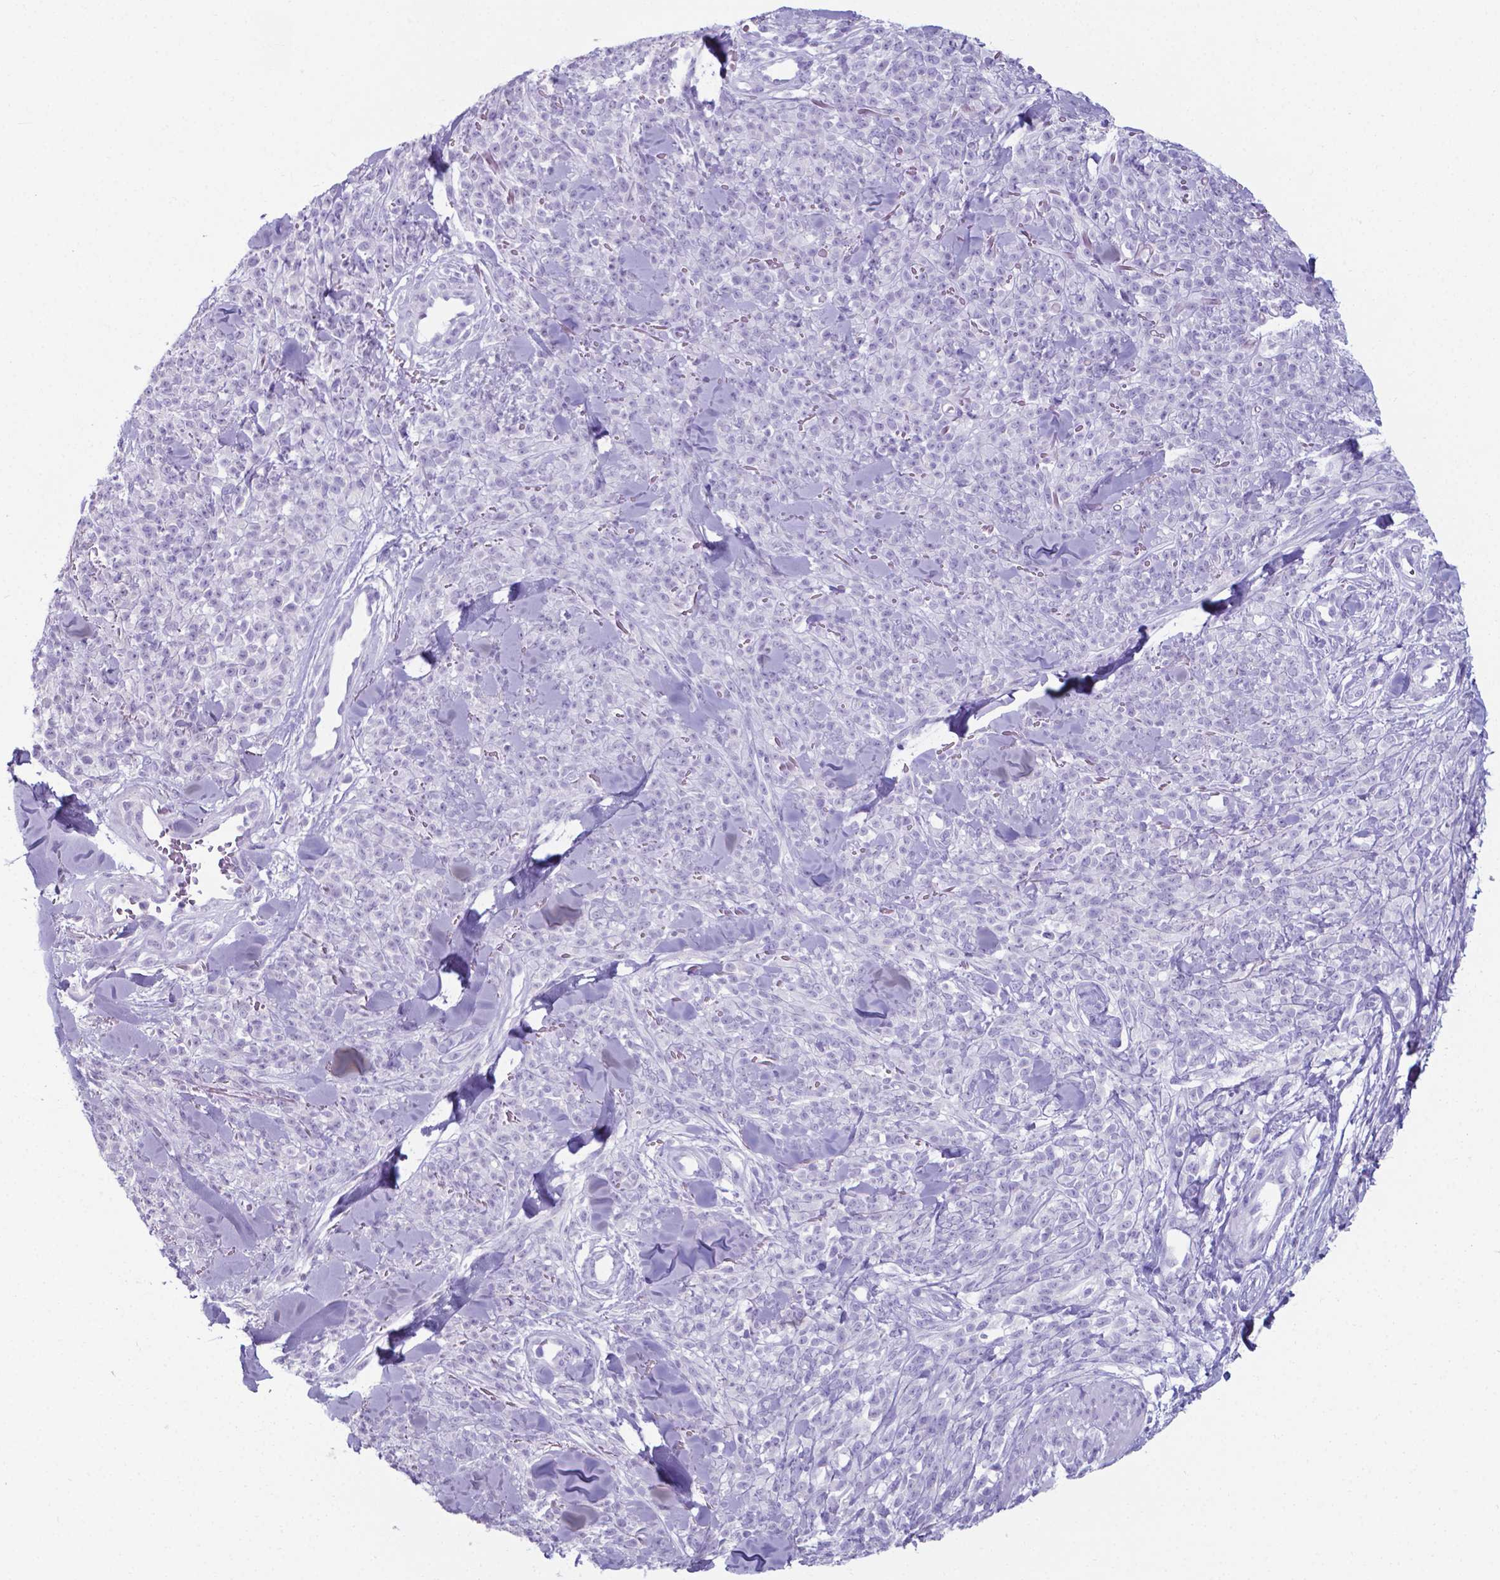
{"staining": {"intensity": "negative", "quantity": "none", "location": "none"}, "tissue": "melanoma", "cell_type": "Tumor cells", "image_type": "cancer", "snomed": [{"axis": "morphology", "description": "Malignant melanoma, NOS"}, {"axis": "topography", "description": "Skin"}, {"axis": "topography", "description": "Skin of trunk"}], "caption": "Photomicrograph shows no significant protein positivity in tumor cells of melanoma.", "gene": "AP5B1", "patient": {"sex": "male", "age": 74}}